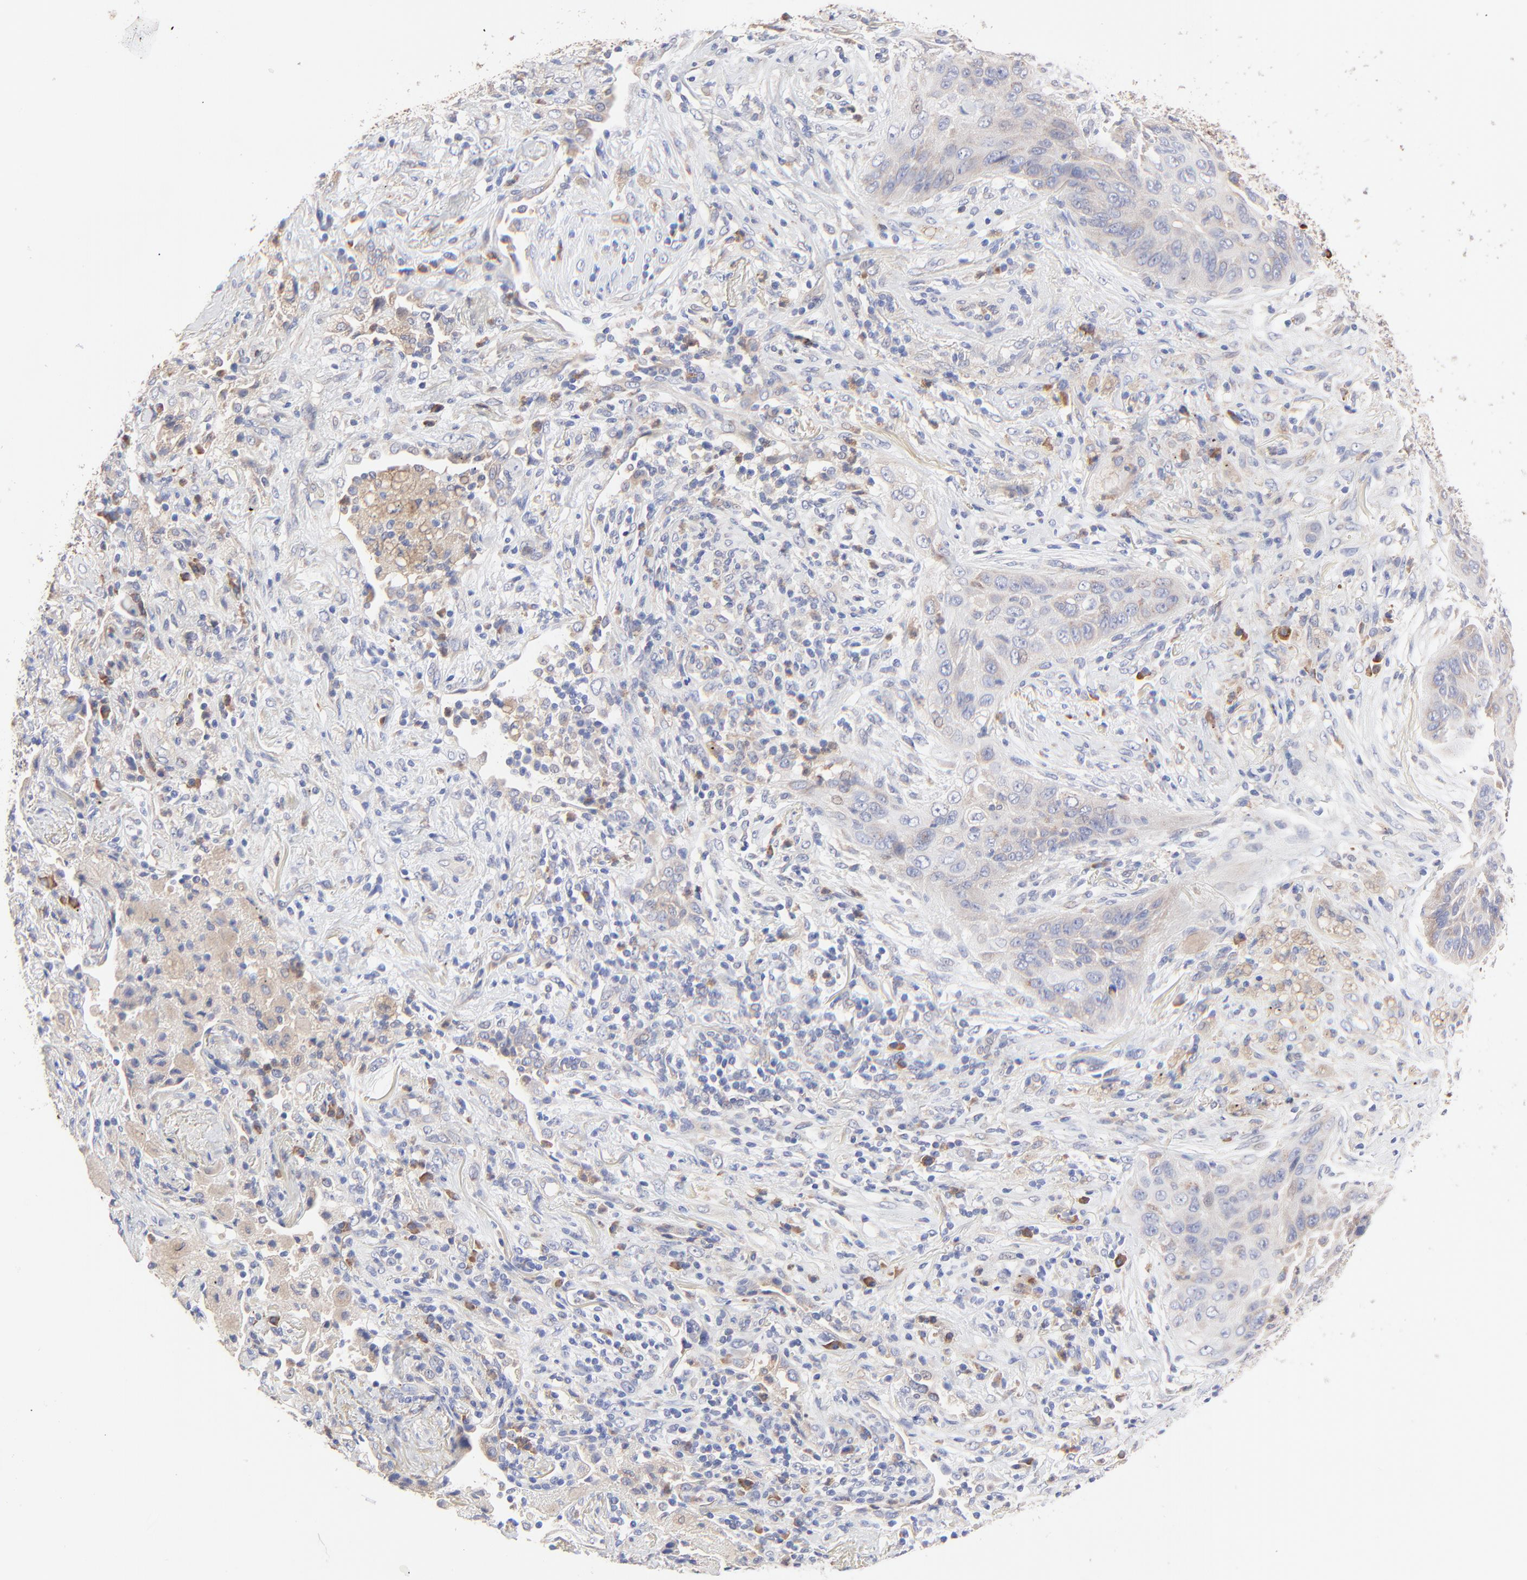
{"staining": {"intensity": "weak", "quantity": "25%-75%", "location": "cytoplasmic/membranous"}, "tissue": "lung cancer", "cell_type": "Tumor cells", "image_type": "cancer", "snomed": [{"axis": "morphology", "description": "Squamous cell carcinoma, NOS"}, {"axis": "topography", "description": "Lung"}], "caption": "Immunohistochemistry (IHC) image of neoplastic tissue: squamous cell carcinoma (lung) stained using IHC reveals low levels of weak protein expression localized specifically in the cytoplasmic/membranous of tumor cells, appearing as a cytoplasmic/membranous brown color.", "gene": "PPFIBP2", "patient": {"sex": "female", "age": 67}}